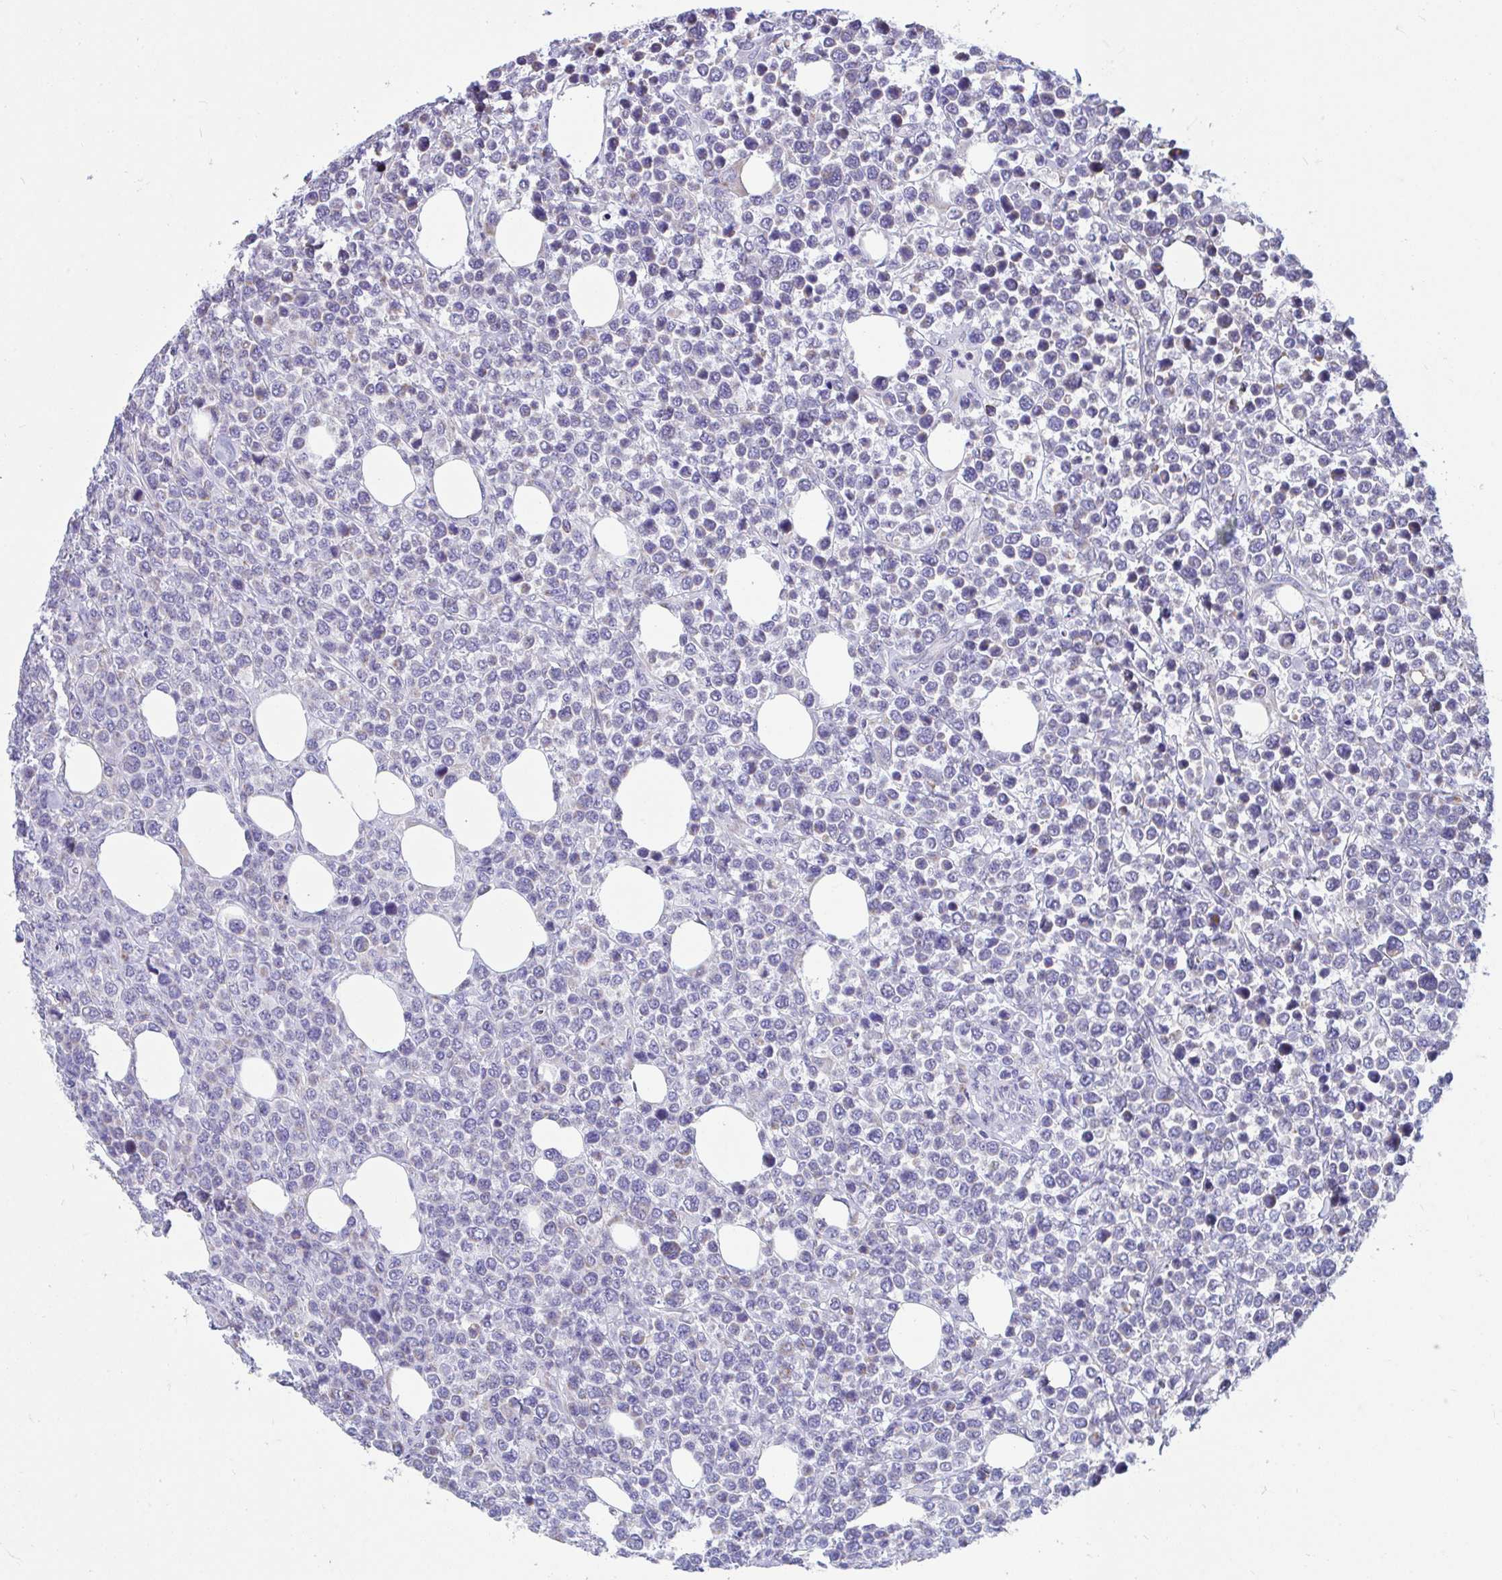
{"staining": {"intensity": "weak", "quantity": "<25%", "location": "cytoplasmic/membranous"}, "tissue": "lymphoma", "cell_type": "Tumor cells", "image_type": "cancer", "snomed": [{"axis": "morphology", "description": "Malignant lymphoma, non-Hodgkin's type, High grade"}, {"axis": "topography", "description": "Soft tissue"}], "caption": "The IHC histopathology image has no significant positivity in tumor cells of lymphoma tissue.", "gene": "OR13A1", "patient": {"sex": "female", "age": 56}}